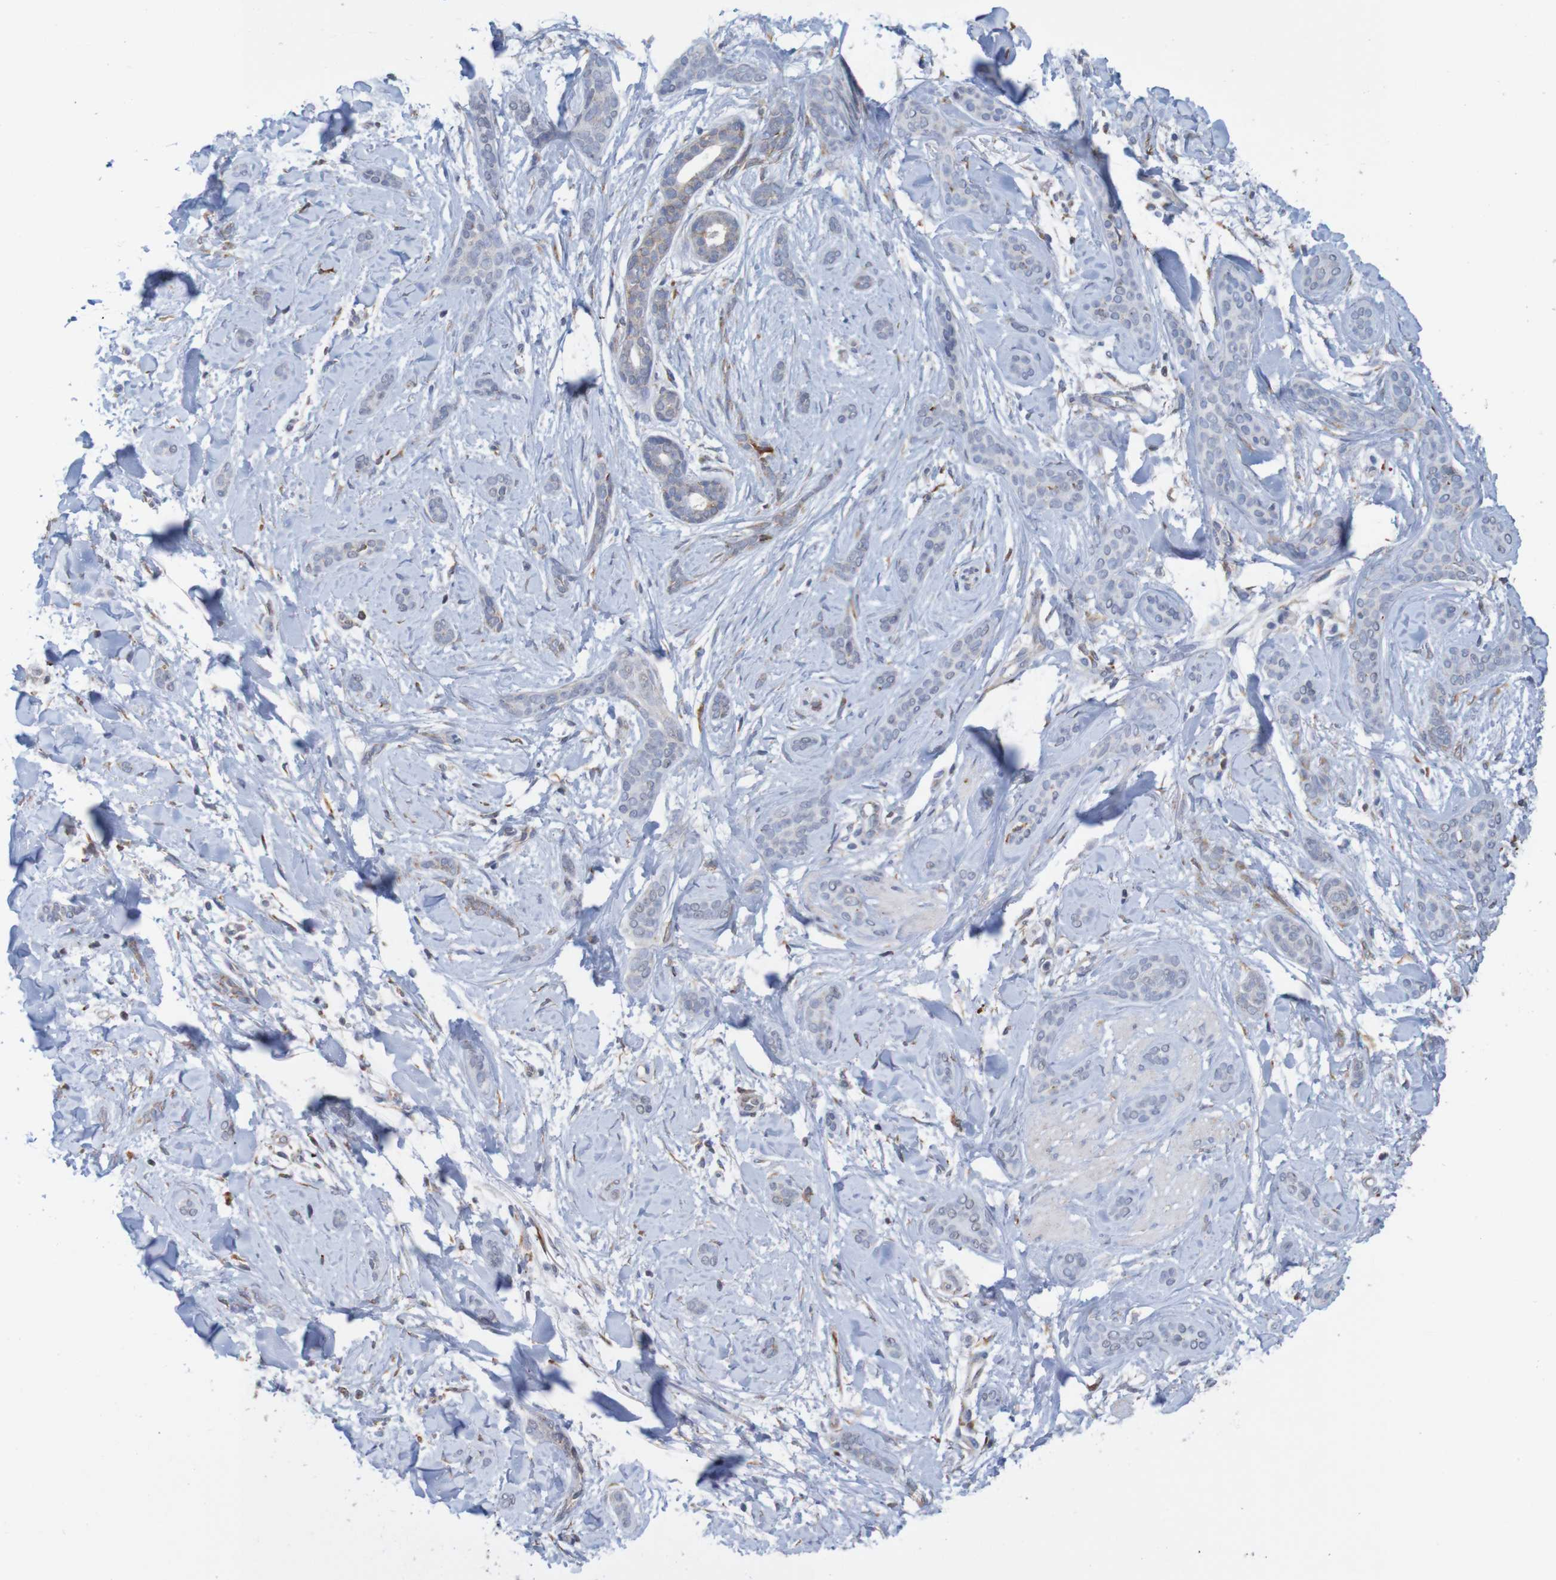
{"staining": {"intensity": "negative", "quantity": "none", "location": "none"}, "tissue": "skin cancer", "cell_type": "Tumor cells", "image_type": "cancer", "snomed": [{"axis": "morphology", "description": "Basal cell carcinoma"}, {"axis": "morphology", "description": "Adnexal tumor, benign"}, {"axis": "topography", "description": "Skin"}], "caption": "Immunohistochemical staining of human skin basal cell carcinoma shows no significant expression in tumor cells. (Stains: DAB (3,3'-diaminobenzidine) immunohistochemistry with hematoxylin counter stain, Microscopy: brightfield microscopy at high magnification).", "gene": "PDIA3", "patient": {"sex": "female", "age": 42}}